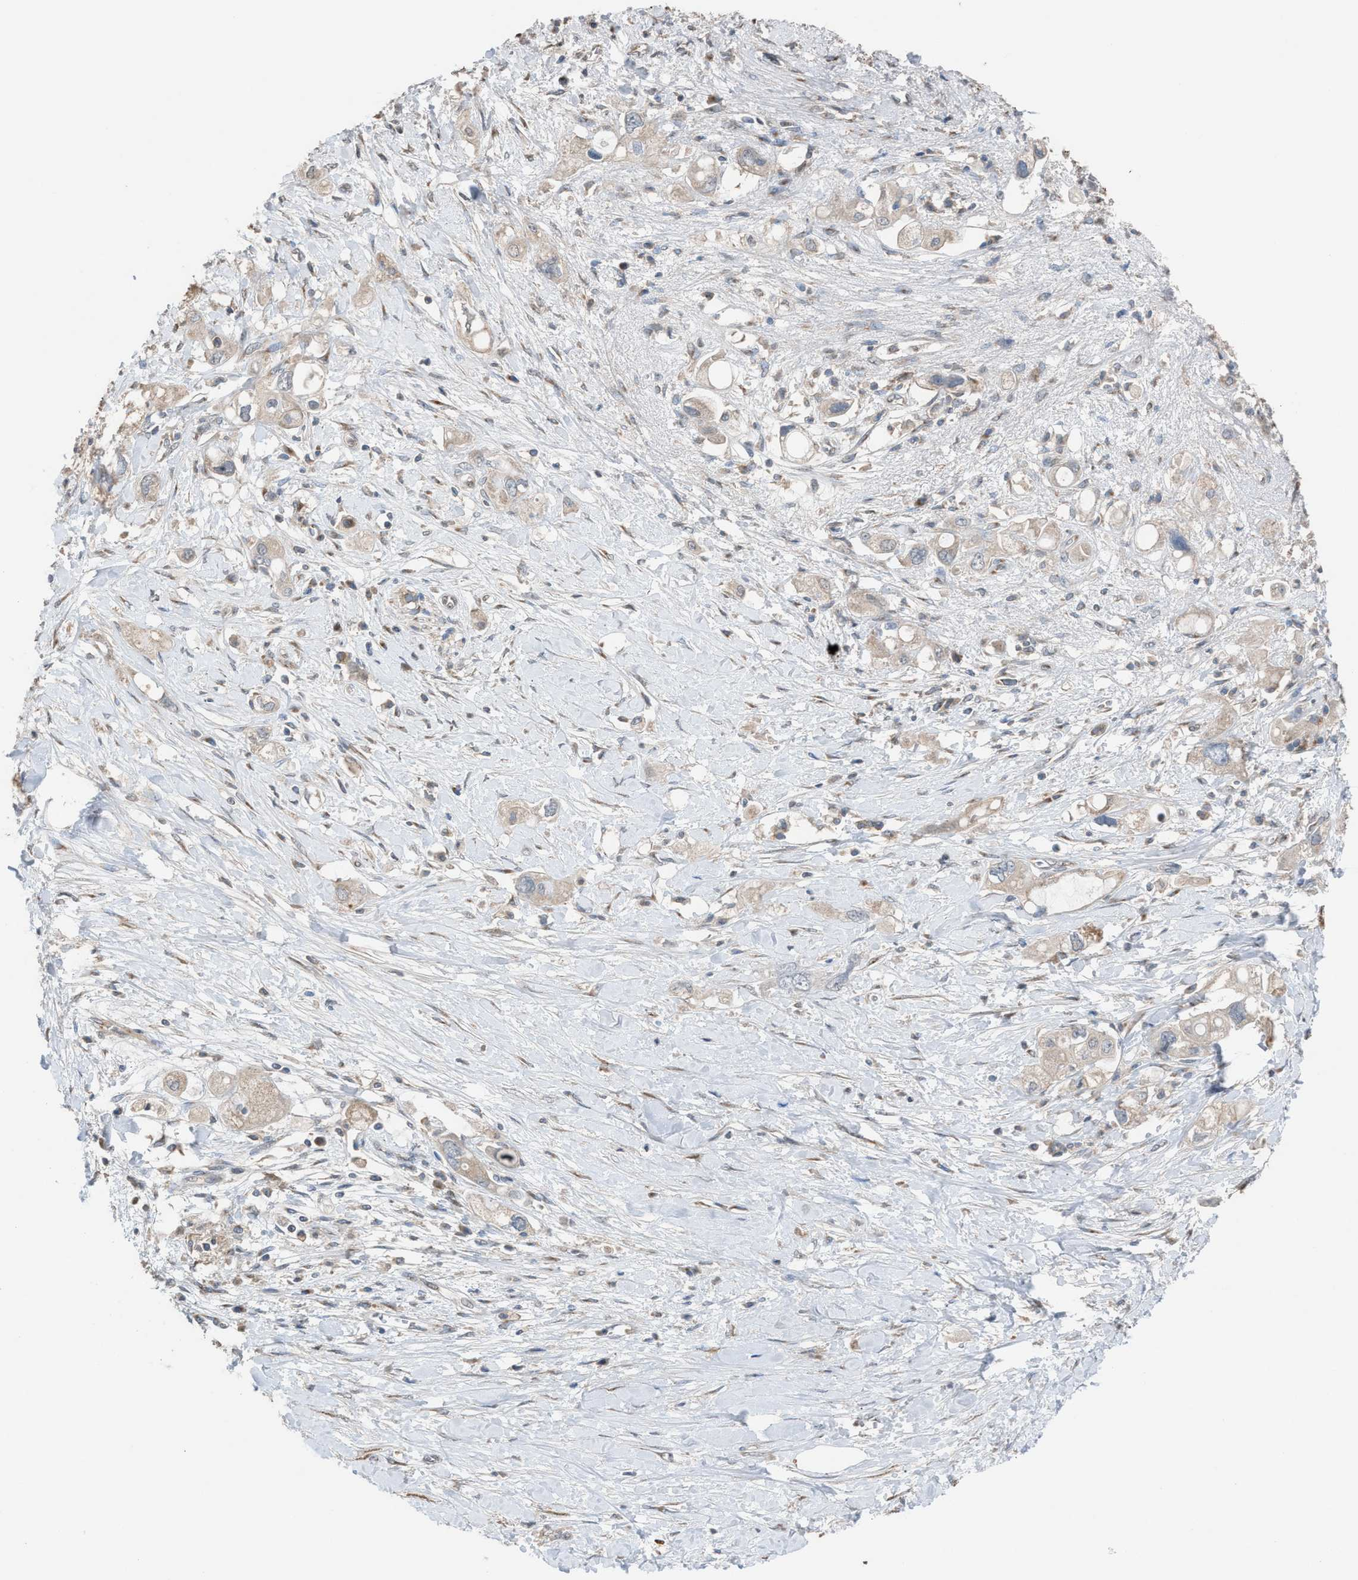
{"staining": {"intensity": "weak", "quantity": "25%-75%", "location": "cytoplasmic/membranous"}, "tissue": "pancreatic cancer", "cell_type": "Tumor cells", "image_type": "cancer", "snomed": [{"axis": "morphology", "description": "Adenocarcinoma, NOS"}, {"axis": "topography", "description": "Pancreas"}], "caption": "Protein staining shows weak cytoplasmic/membranous expression in about 25%-75% of tumor cells in adenocarcinoma (pancreatic).", "gene": "TPK1", "patient": {"sex": "female", "age": 56}}